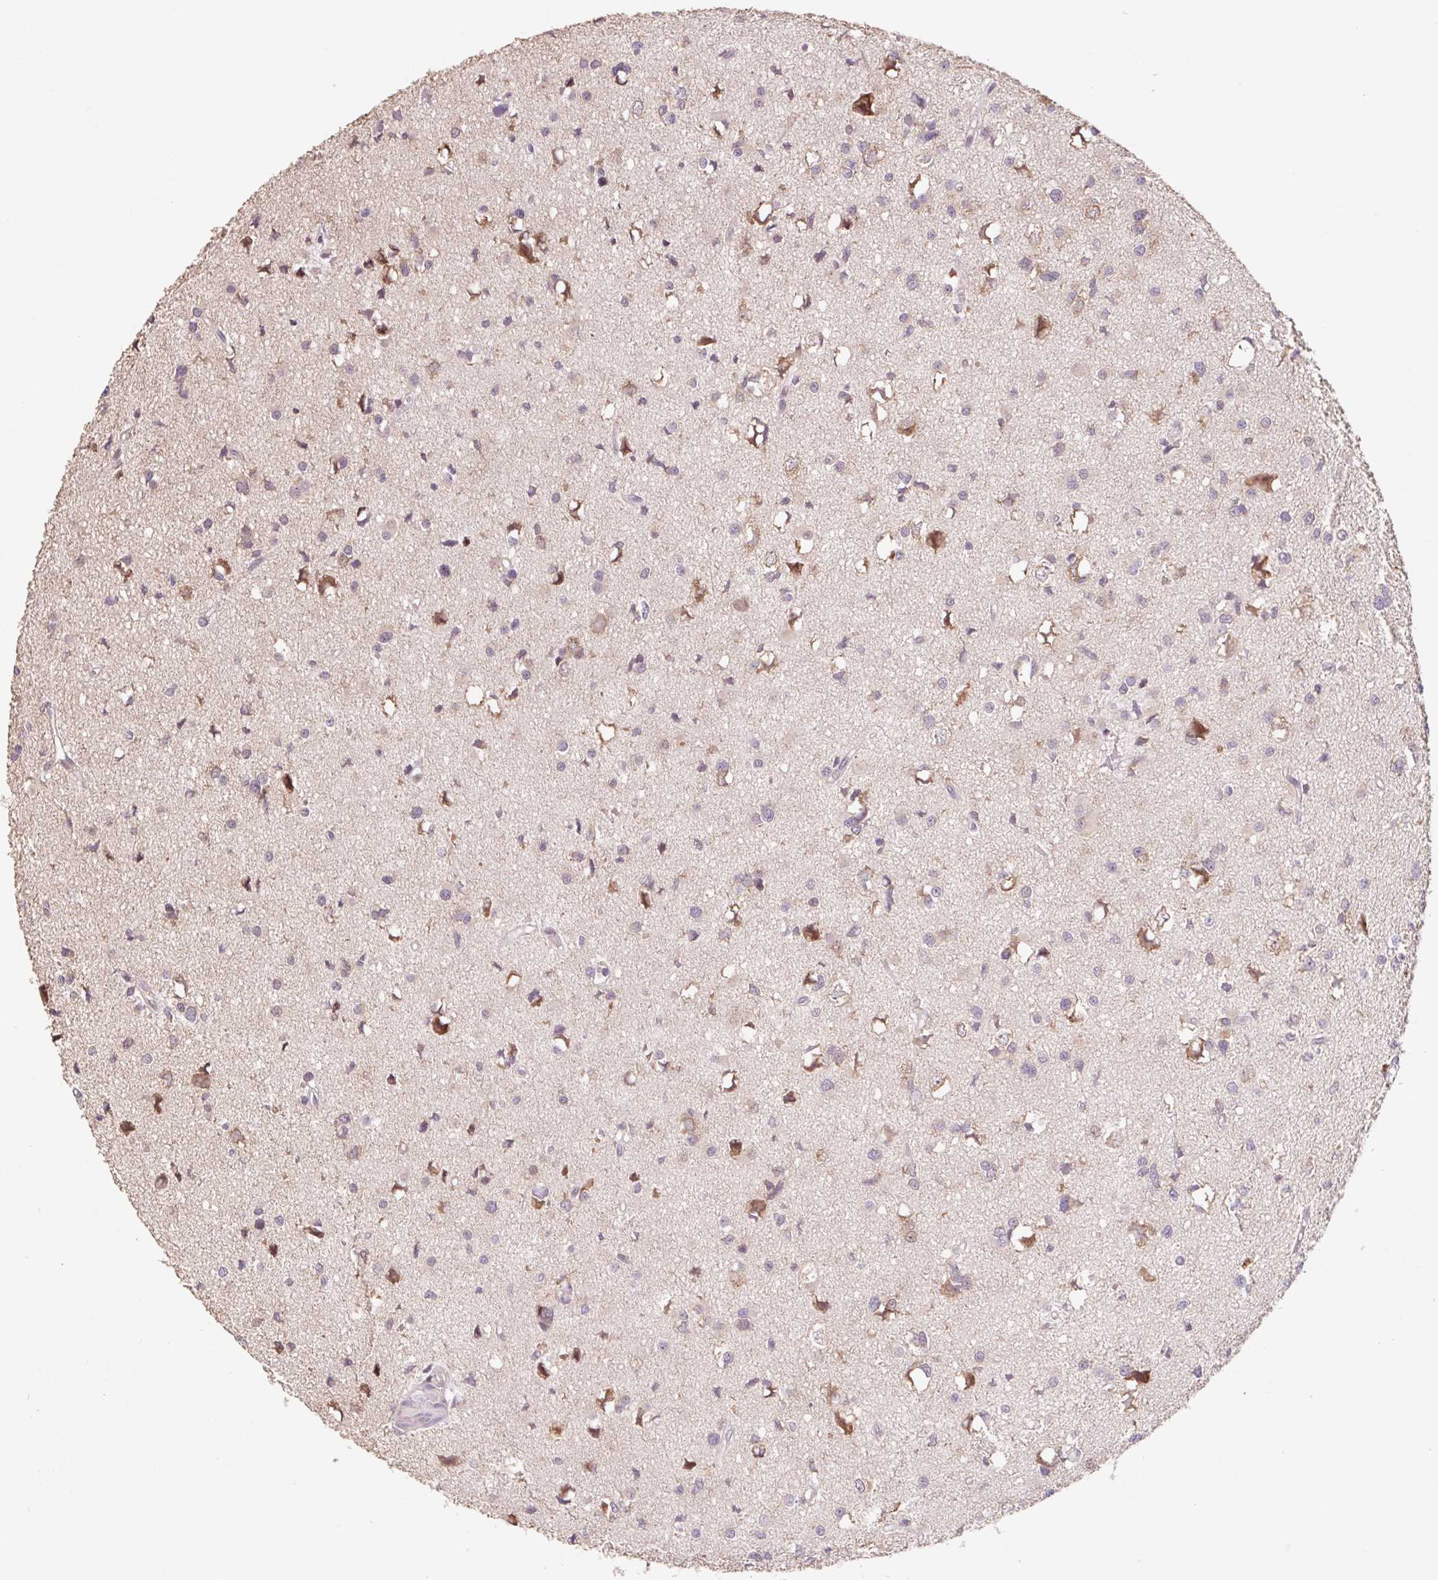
{"staining": {"intensity": "negative", "quantity": "none", "location": "none"}, "tissue": "glioma", "cell_type": "Tumor cells", "image_type": "cancer", "snomed": [{"axis": "morphology", "description": "Glioma, malignant, High grade"}, {"axis": "topography", "description": "Brain"}], "caption": "This is an immunohistochemistry image of human glioma. There is no positivity in tumor cells.", "gene": "HFE", "patient": {"sex": "male", "age": 54}}